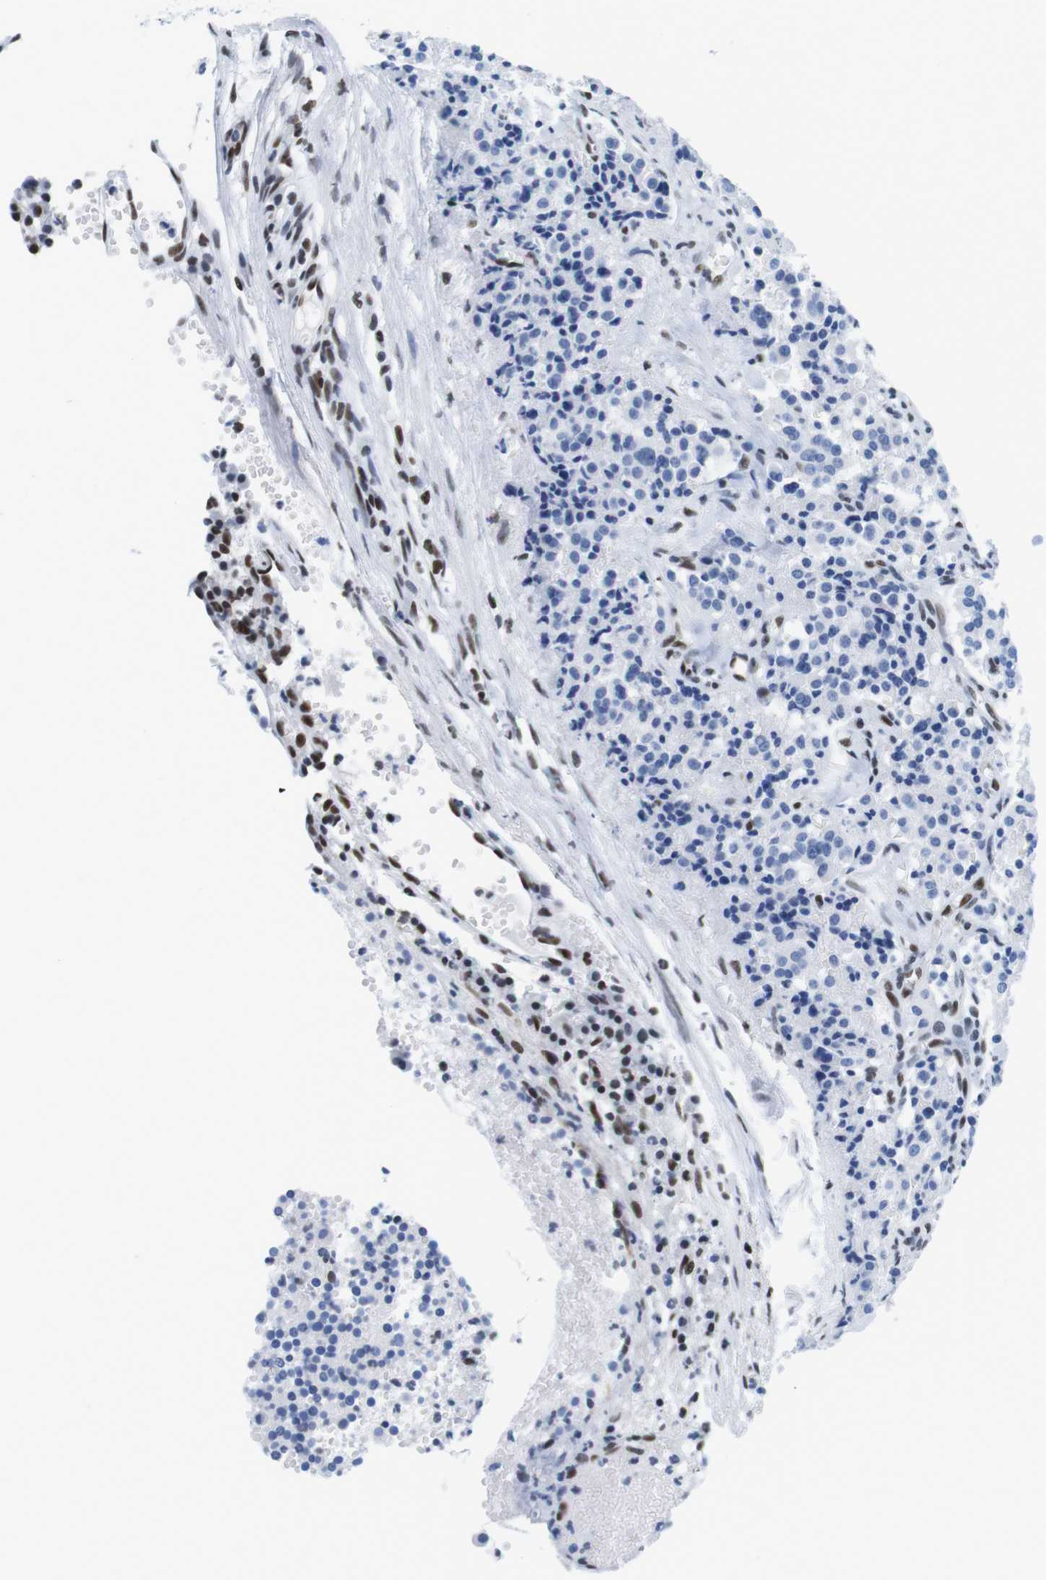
{"staining": {"intensity": "negative", "quantity": "none", "location": "none"}, "tissue": "carcinoid", "cell_type": "Tumor cells", "image_type": "cancer", "snomed": [{"axis": "morphology", "description": "Carcinoid, malignant, NOS"}, {"axis": "topography", "description": "Lung"}], "caption": "Photomicrograph shows no protein positivity in tumor cells of carcinoid (malignant) tissue.", "gene": "IFI16", "patient": {"sex": "male", "age": 30}}